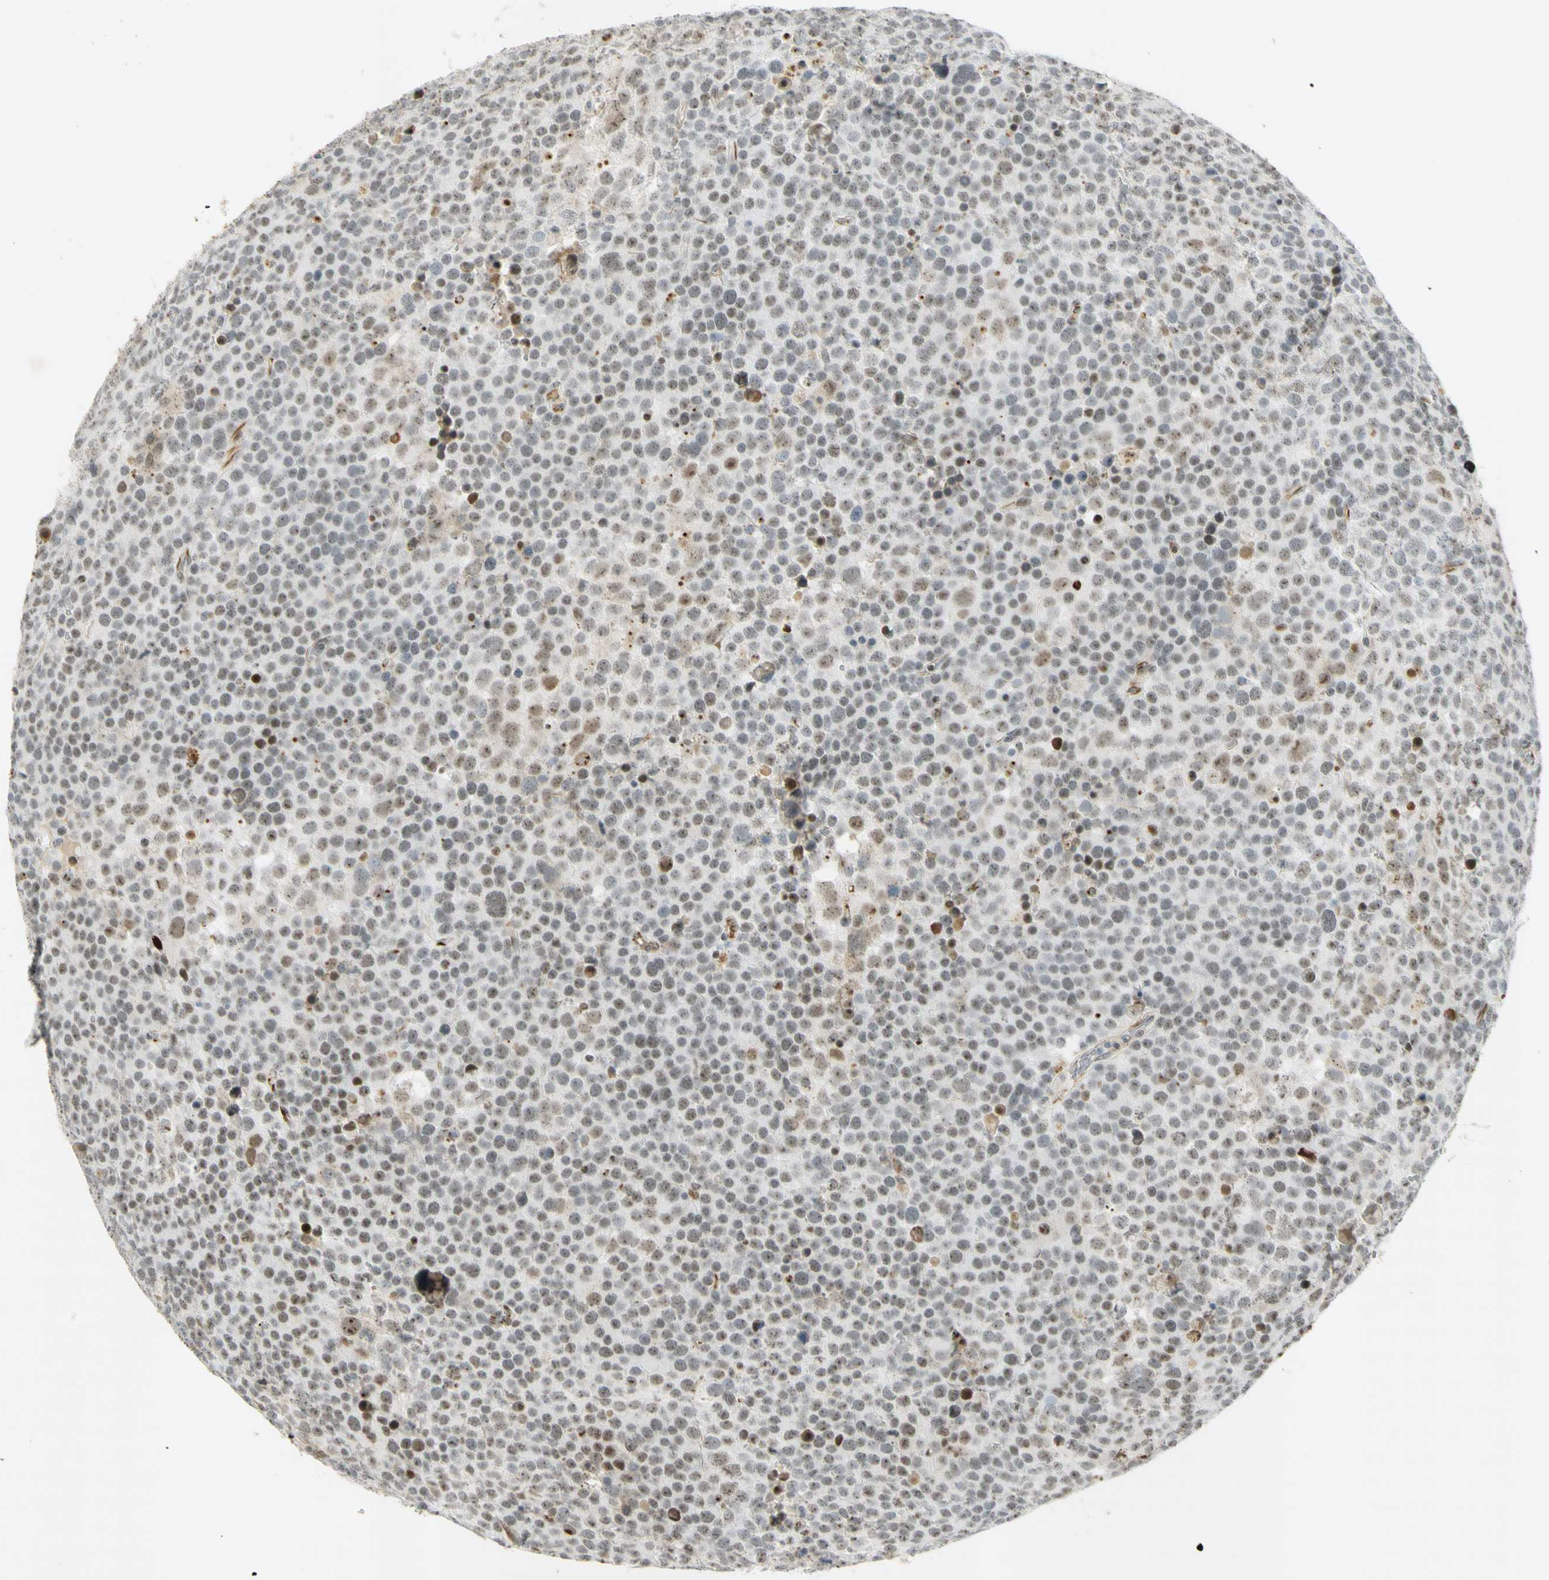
{"staining": {"intensity": "moderate", "quantity": ">75%", "location": "nuclear"}, "tissue": "testis cancer", "cell_type": "Tumor cells", "image_type": "cancer", "snomed": [{"axis": "morphology", "description": "Seminoma, NOS"}, {"axis": "topography", "description": "Testis"}], "caption": "Seminoma (testis) tissue reveals moderate nuclear staining in about >75% of tumor cells, visualized by immunohistochemistry.", "gene": "IRF1", "patient": {"sex": "male", "age": 71}}